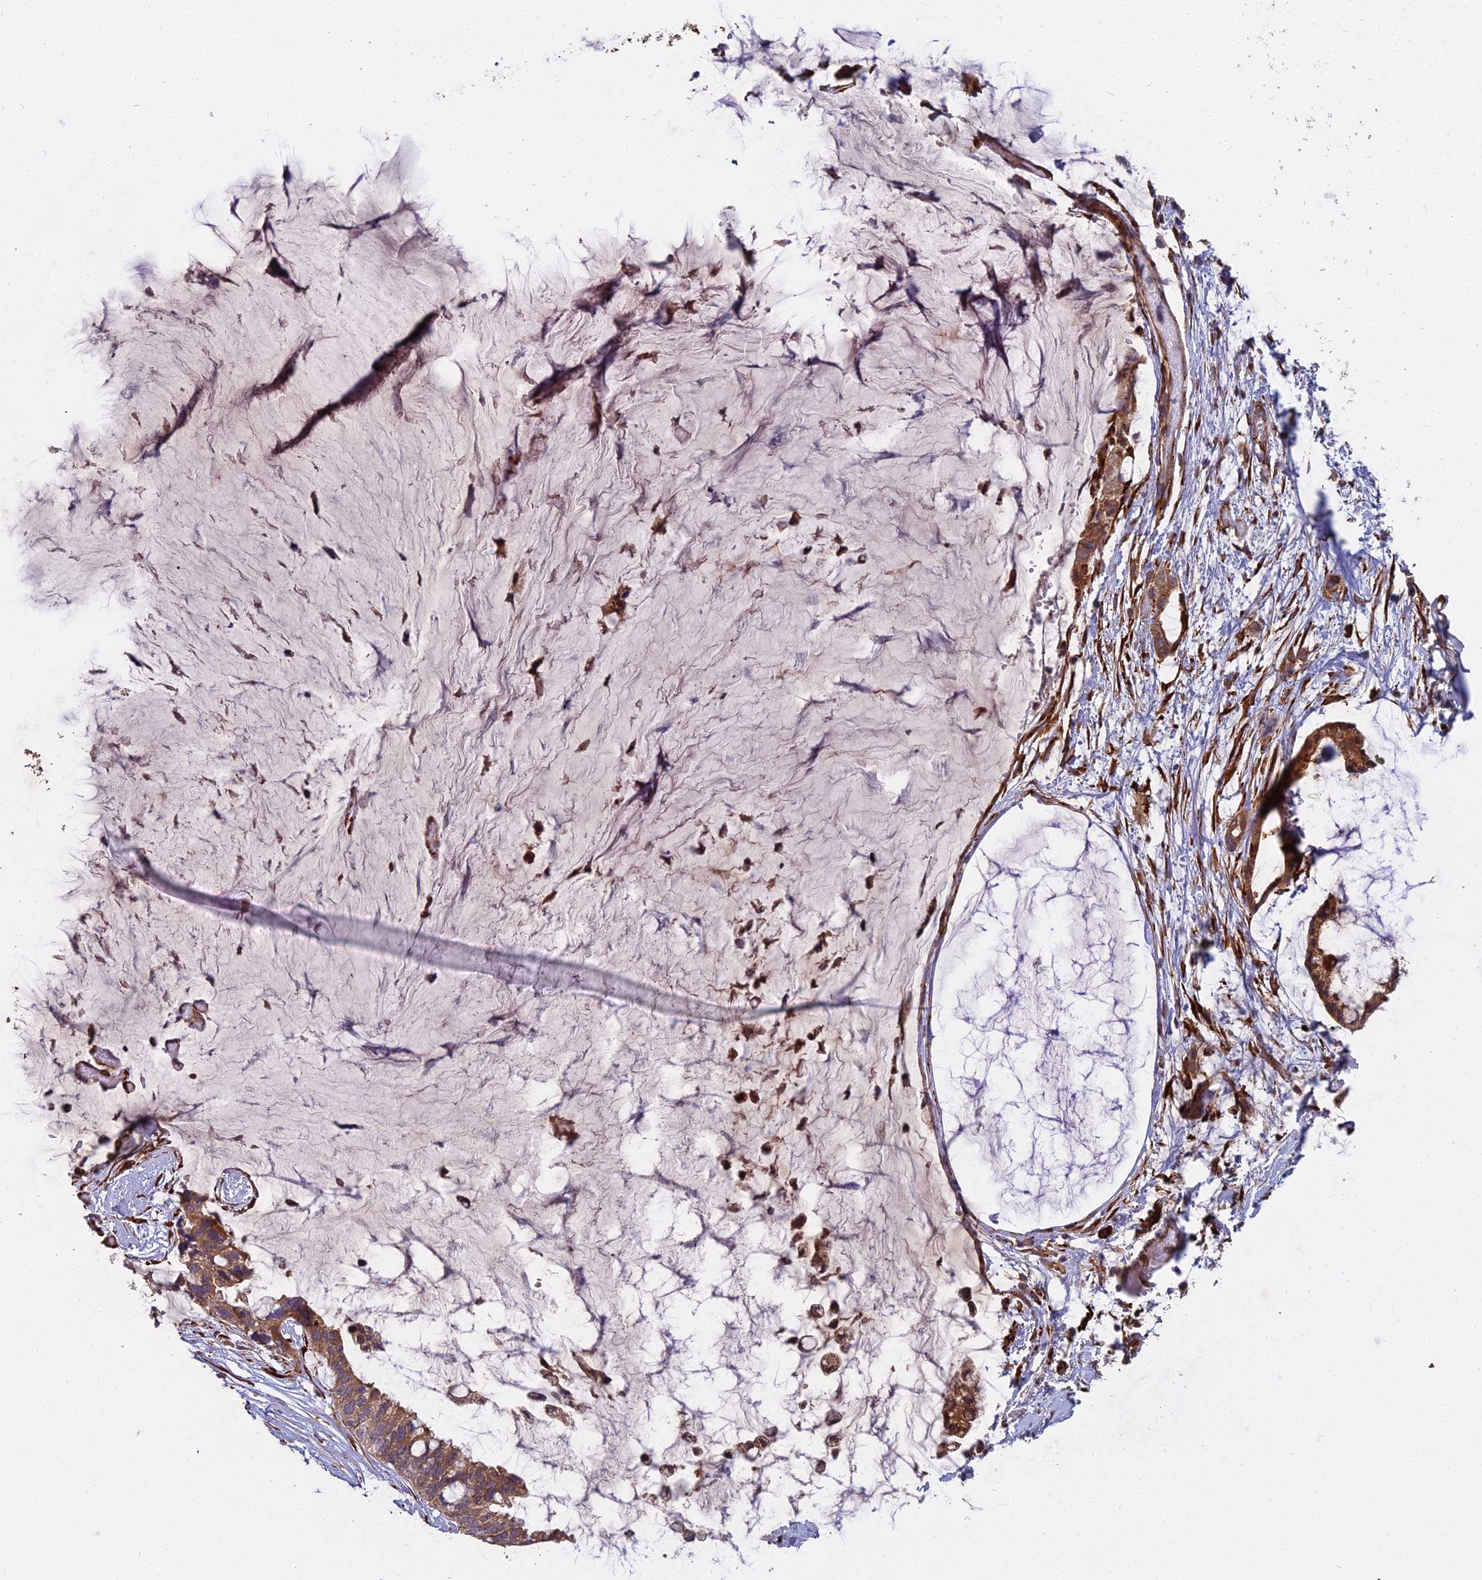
{"staining": {"intensity": "moderate", "quantity": ">75%", "location": "cytoplasmic/membranous"}, "tissue": "ovarian cancer", "cell_type": "Tumor cells", "image_type": "cancer", "snomed": [{"axis": "morphology", "description": "Cystadenocarcinoma, mucinous, NOS"}, {"axis": "topography", "description": "Ovary"}], "caption": "Approximately >75% of tumor cells in human ovarian cancer (mucinous cystadenocarcinoma) demonstrate moderate cytoplasmic/membranous protein staining as visualized by brown immunohistochemical staining.", "gene": "NDUFAF7", "patient": {"sex": "female", "age": 39}}